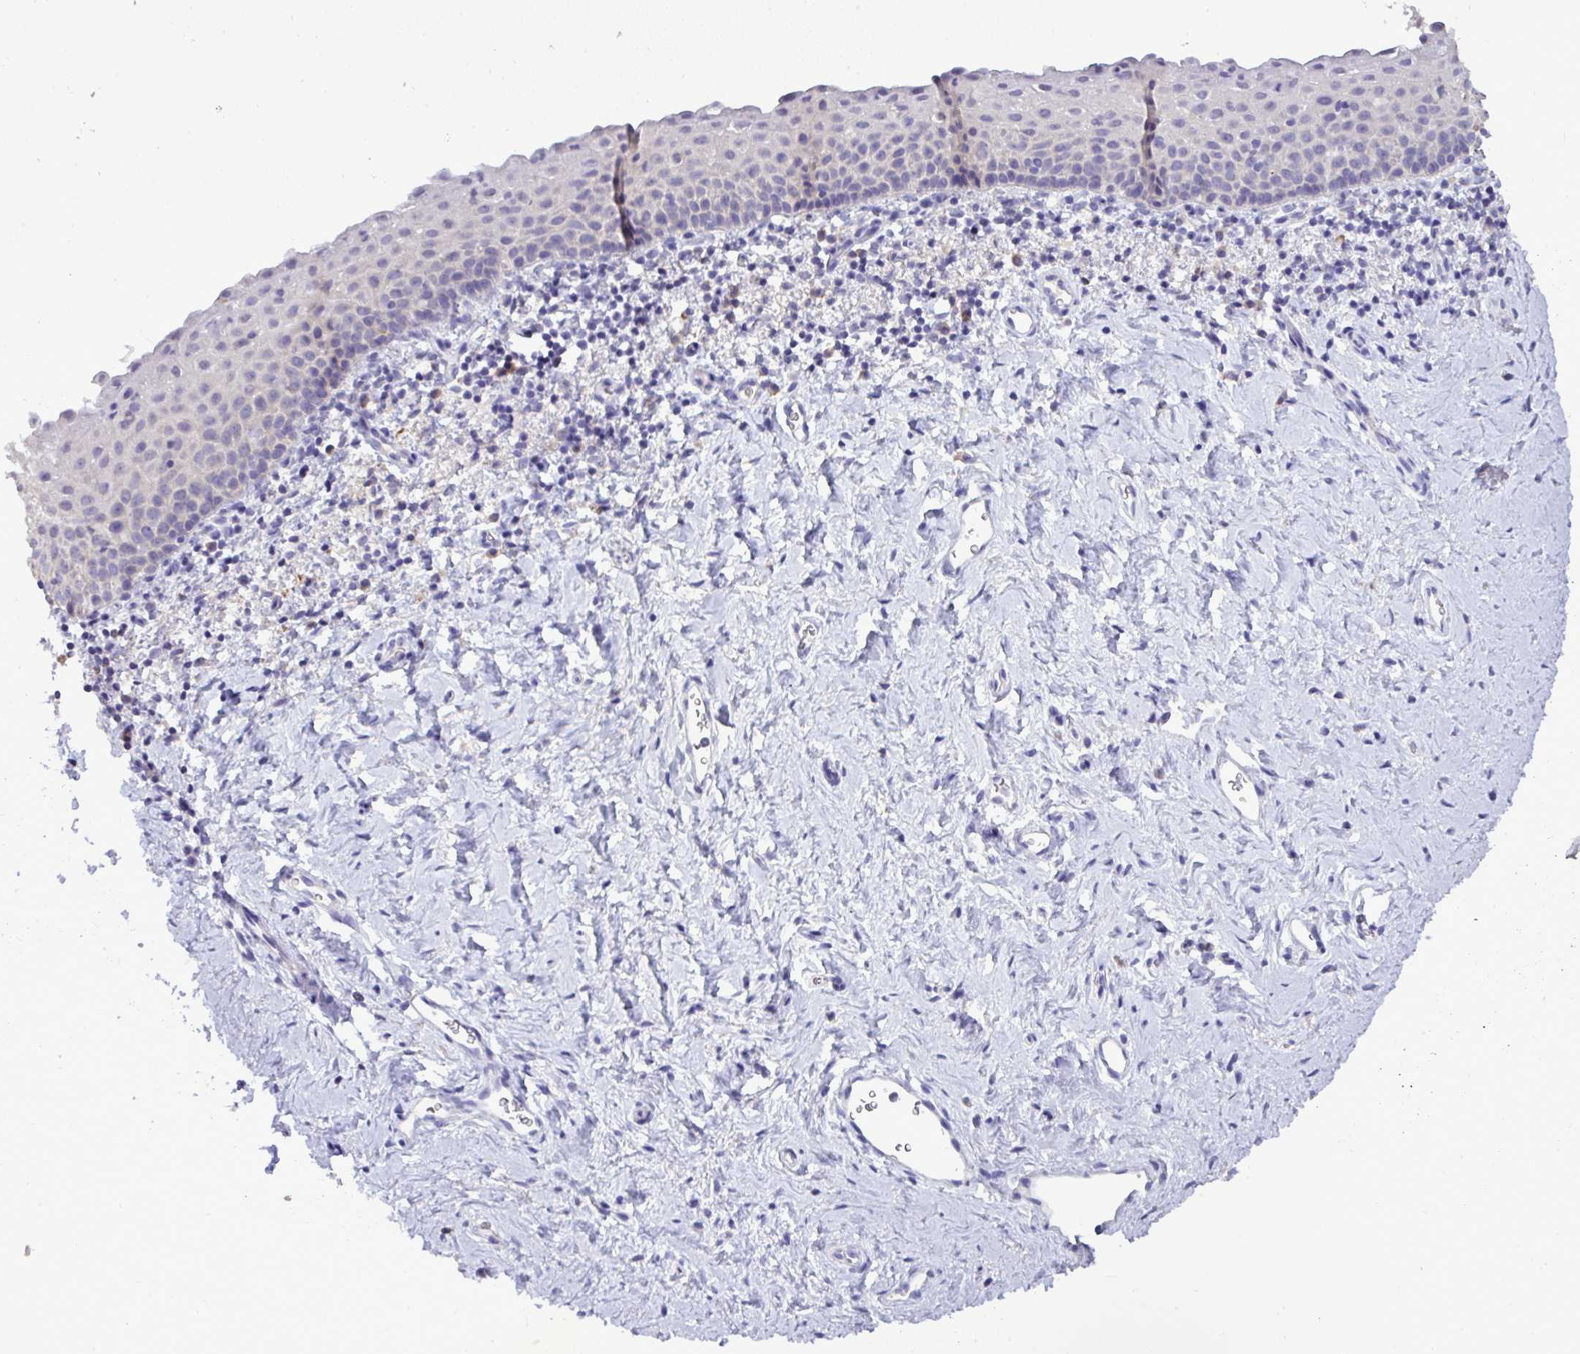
{"staining": {"intensity": "negative", "quantity": "none", "location": "none"}, "tissue": "vagina", "cell_type": "Squamous epithelial cells", "image_type": "normal", "snomed": [{"axis": "morphology", "description": "Normal tissue, NOS"}, {"axis": "topography", "description": "Vagina"}], "caption": "This is a histopathology image of IHC staining of normal vagina, which shows no expression in squamous epithelial cells.", "gene": "ST8SIA2", "patient": {"sex": "female", "age": 61}}